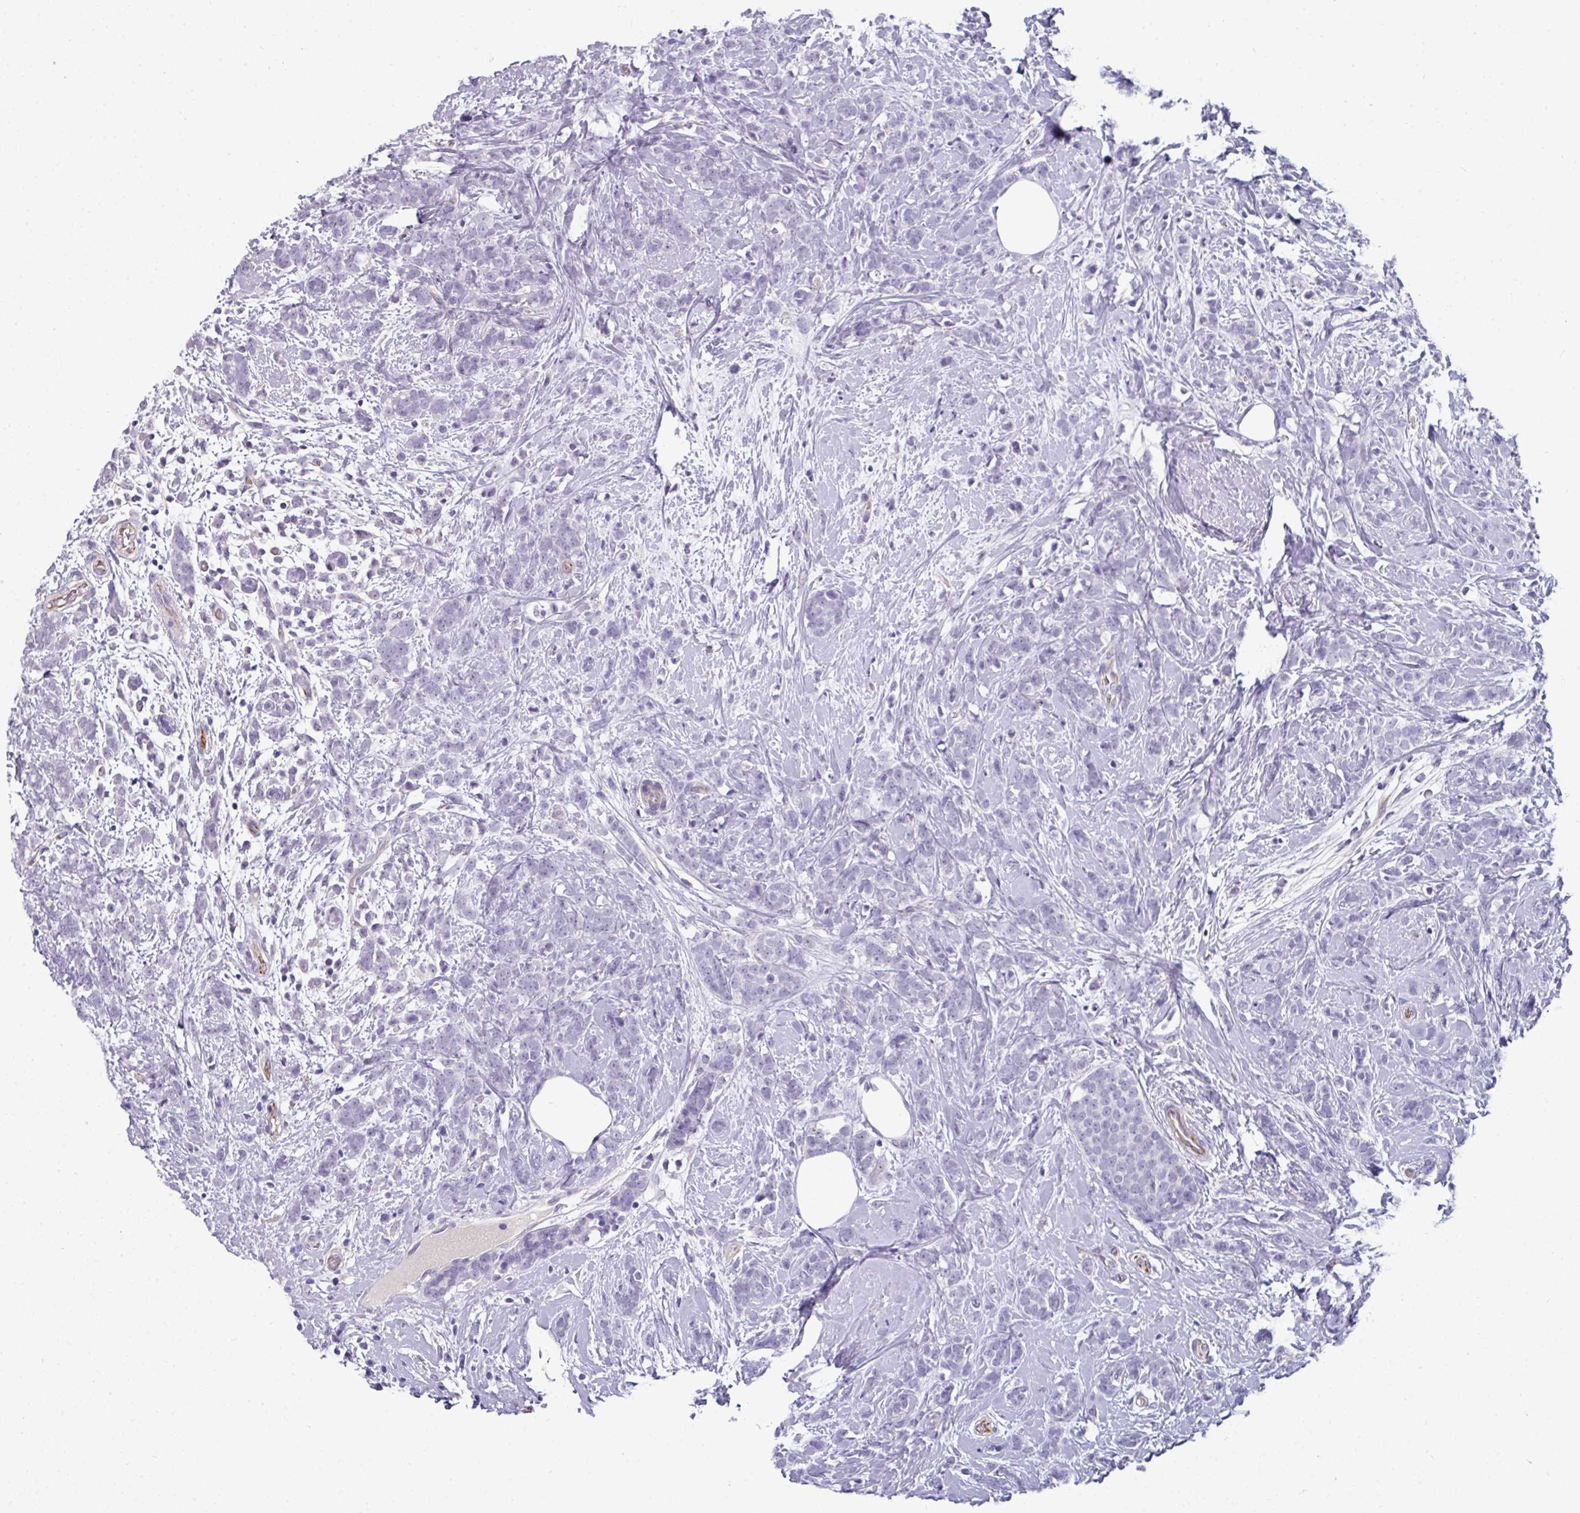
{"staining": {"intensity": "negative", "quantity": "none", "location": "none"}, "tissue": "breast cancer", "cell_type": "Tumor cells", "image_type": "cancer", "snomed": [{"axis": "morphology", "description": "Lobular carcinoma"}, {"axis": "topography", "description": "Breast"}], "caption": "Lobular carcinoma (breast) was stained to show a protein in brown. There is no significant positivity in tumor cells.", "gene": "EYA3", "patient": {"sex": "female", "age": 58}}